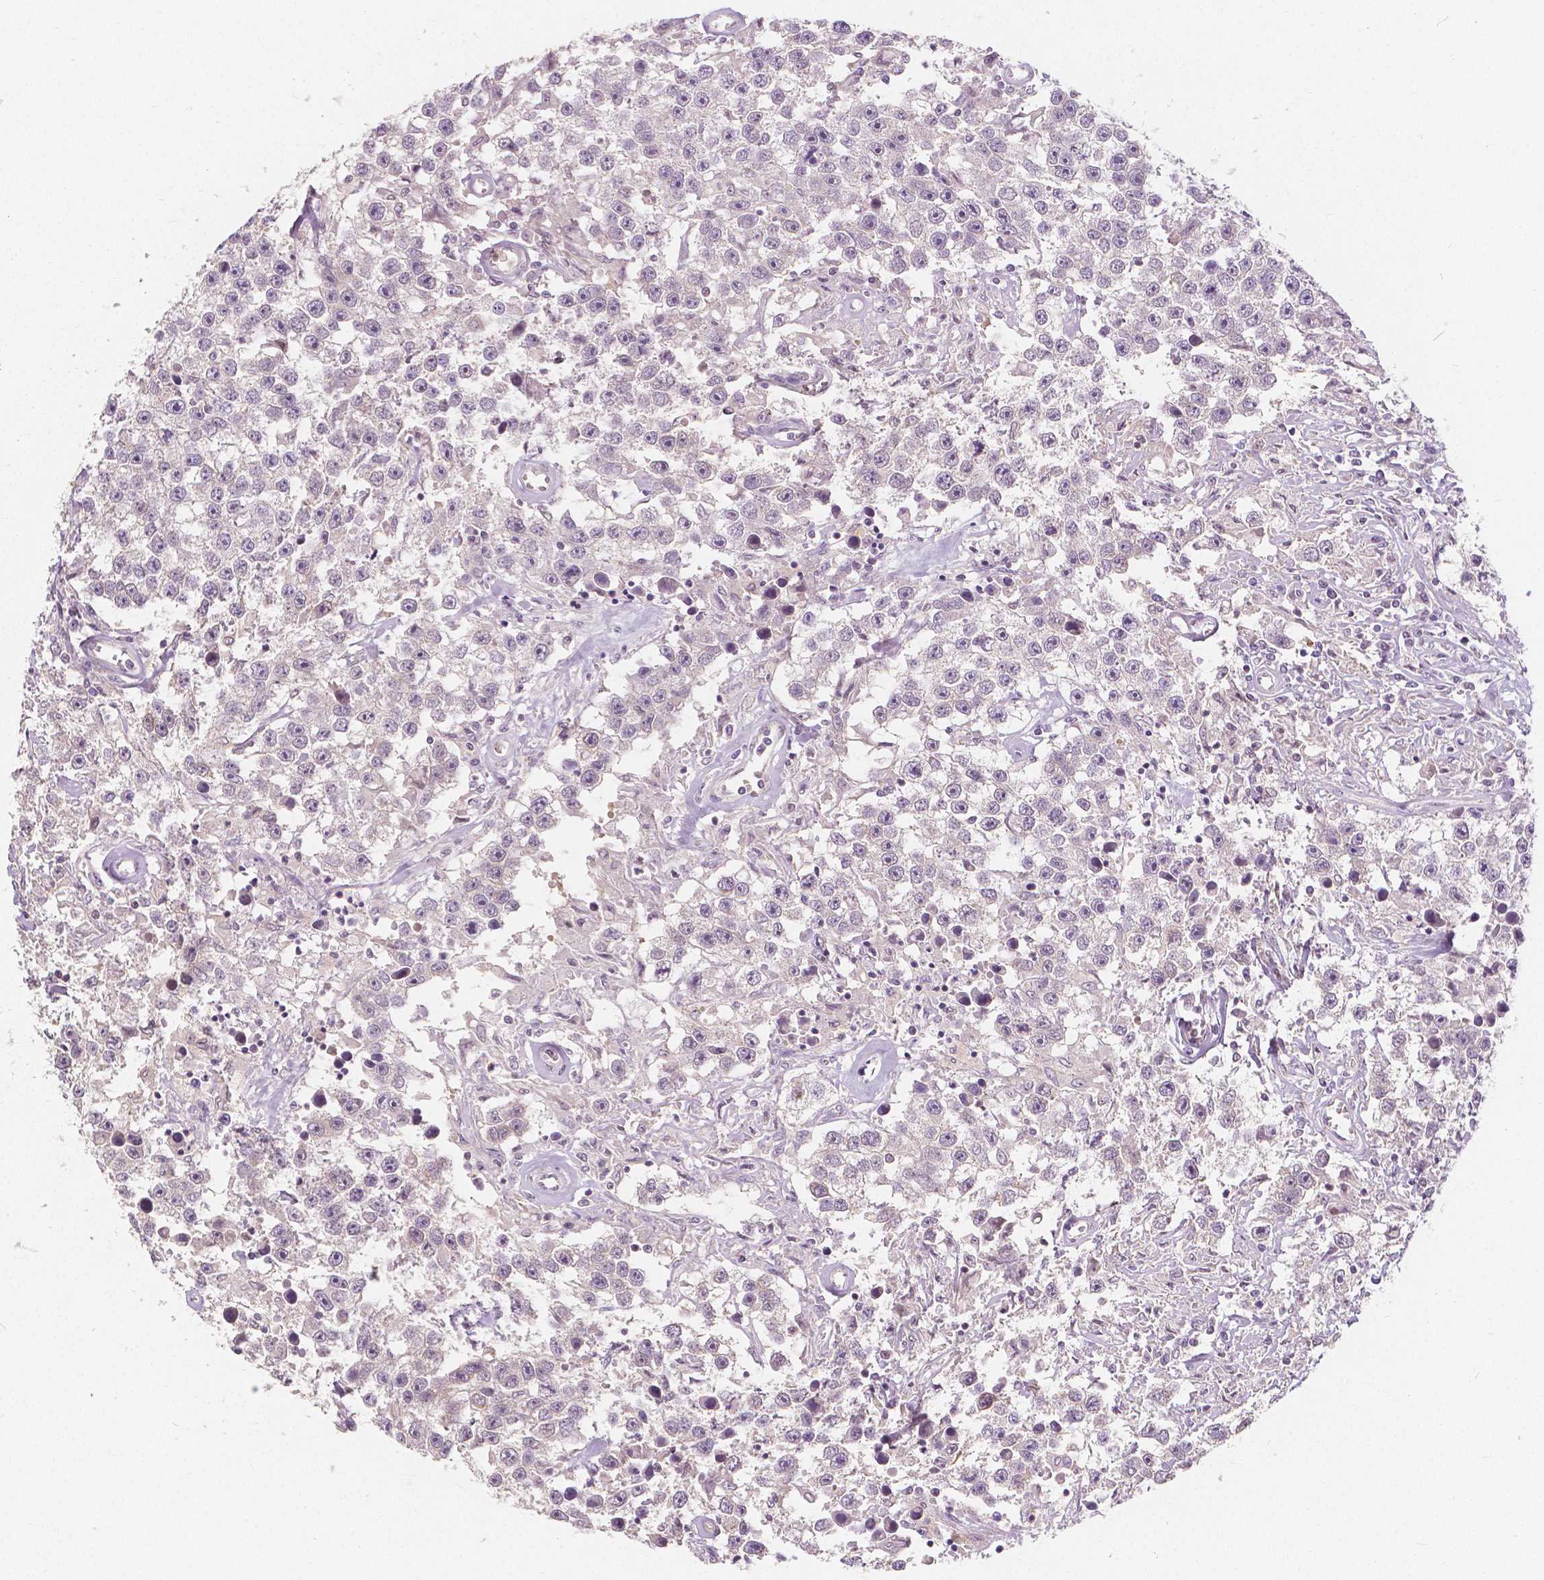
{"staining": {"intensity": "negative", "quantity": "none", "location": "none"}, "tissue": "testis cancer", "cell_type": "Tumor cells", "image_type": "cancer", "snomed": [{"axis": "morphology", "description": "Seminoma, NOS"}, {"axis": "topography", "description": "Testis"}], "caption": "IHC micrograph of neoplastic tissue: human testis cancer (seminoma) stained with DAB displays no significant protein positivity in tumor cells.", "gene": "NAPRT", "patient": {"sex": "male", "age": 43}}